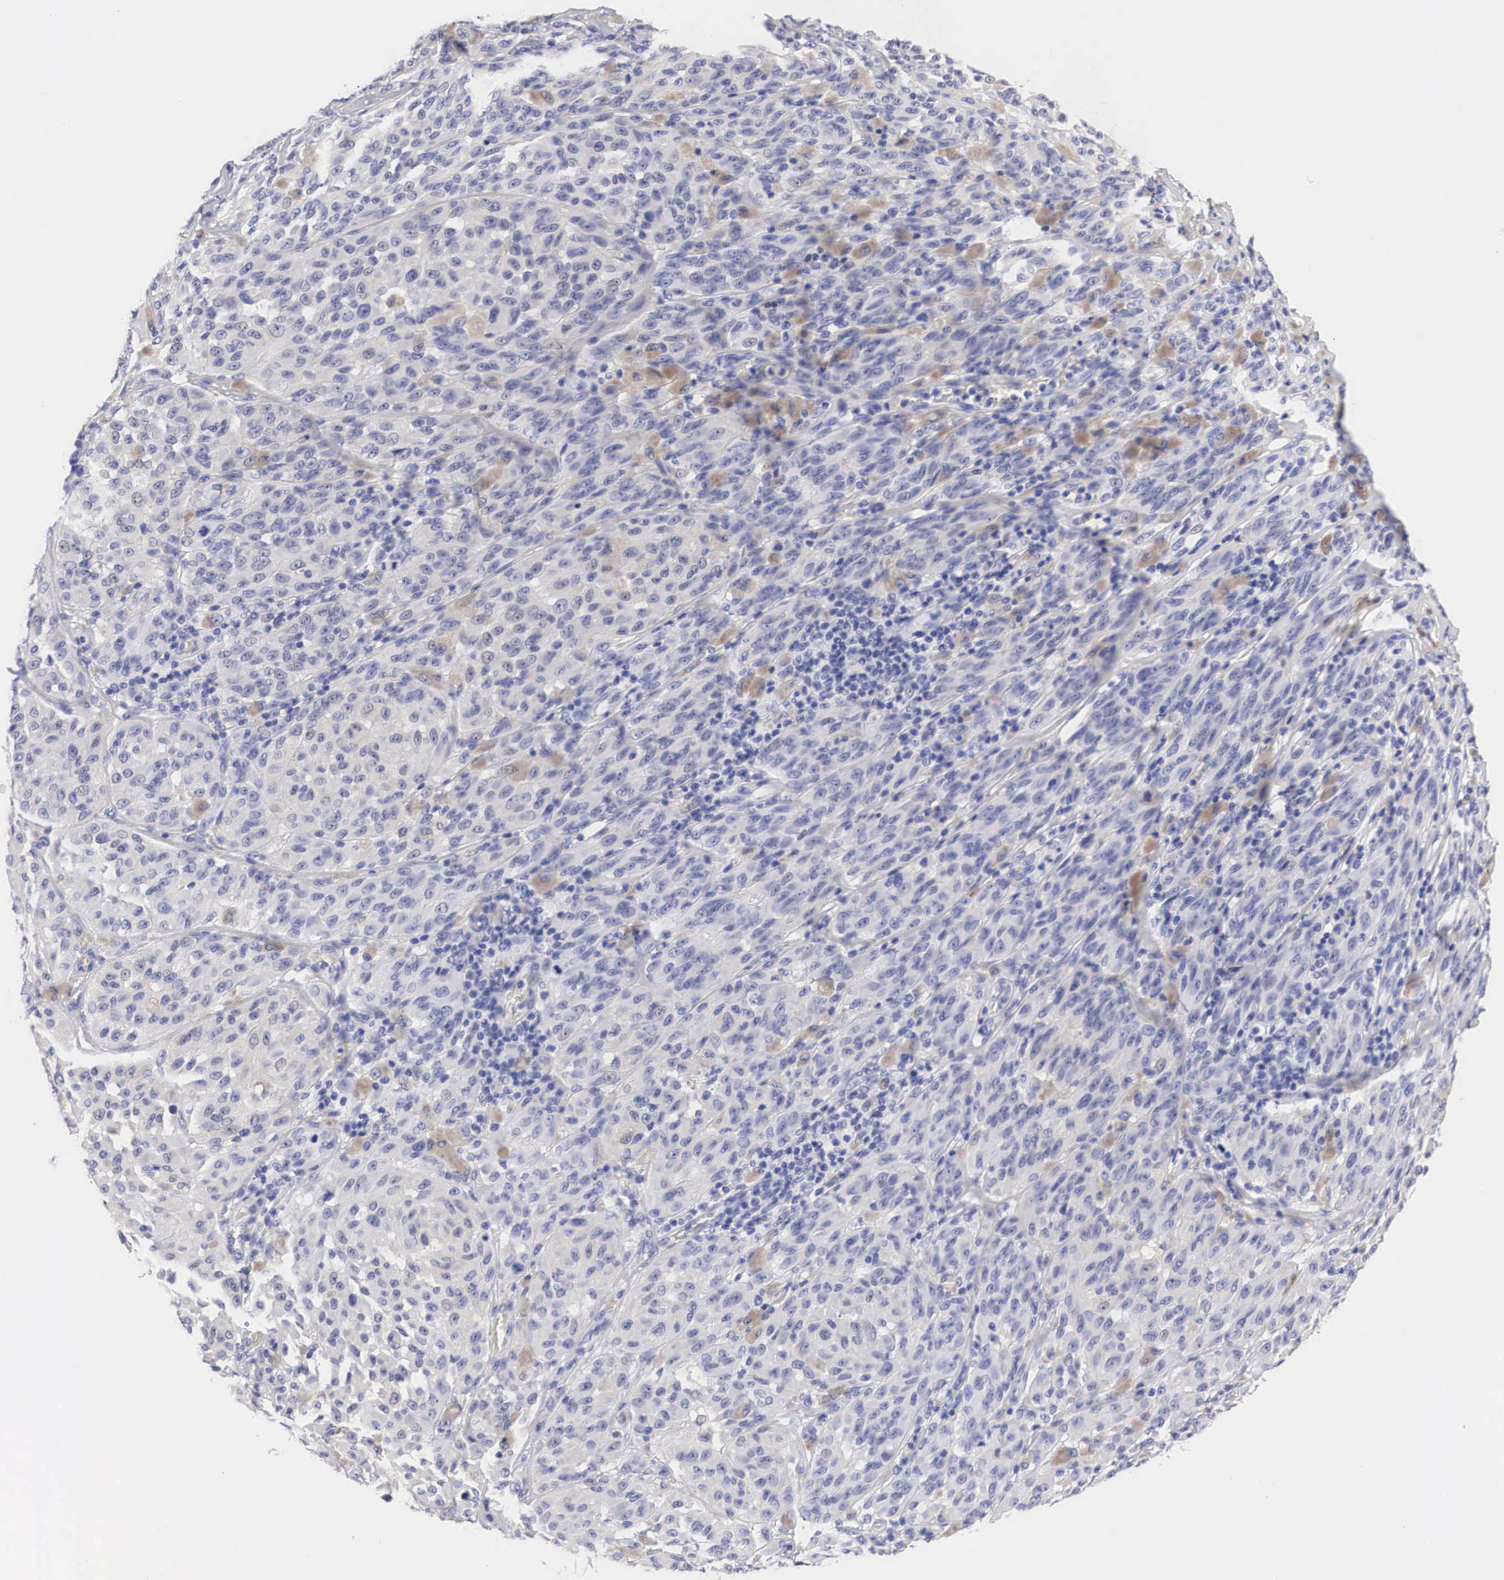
{"staining": {"intensity": "moderate", "quantity": "<25%", "location": "cytoplasmic/membranous"}, "tissue": "melanoma", "cell_type": "Tumor cells", "image_type": "cancer", "snomed": [{"axis": "morphology", "description": "Malignant melanoma, NOS"}, {"axis": "topography", "description": "Skin"}], "caption": "Human malignant melanoma stained with a brown dye shows moderate cytoplasmic/membranous positive positivity in approximately <25% of tumor cells.", "gene": "ERBB2", "patient": {"sex": "male", "age": 44}}